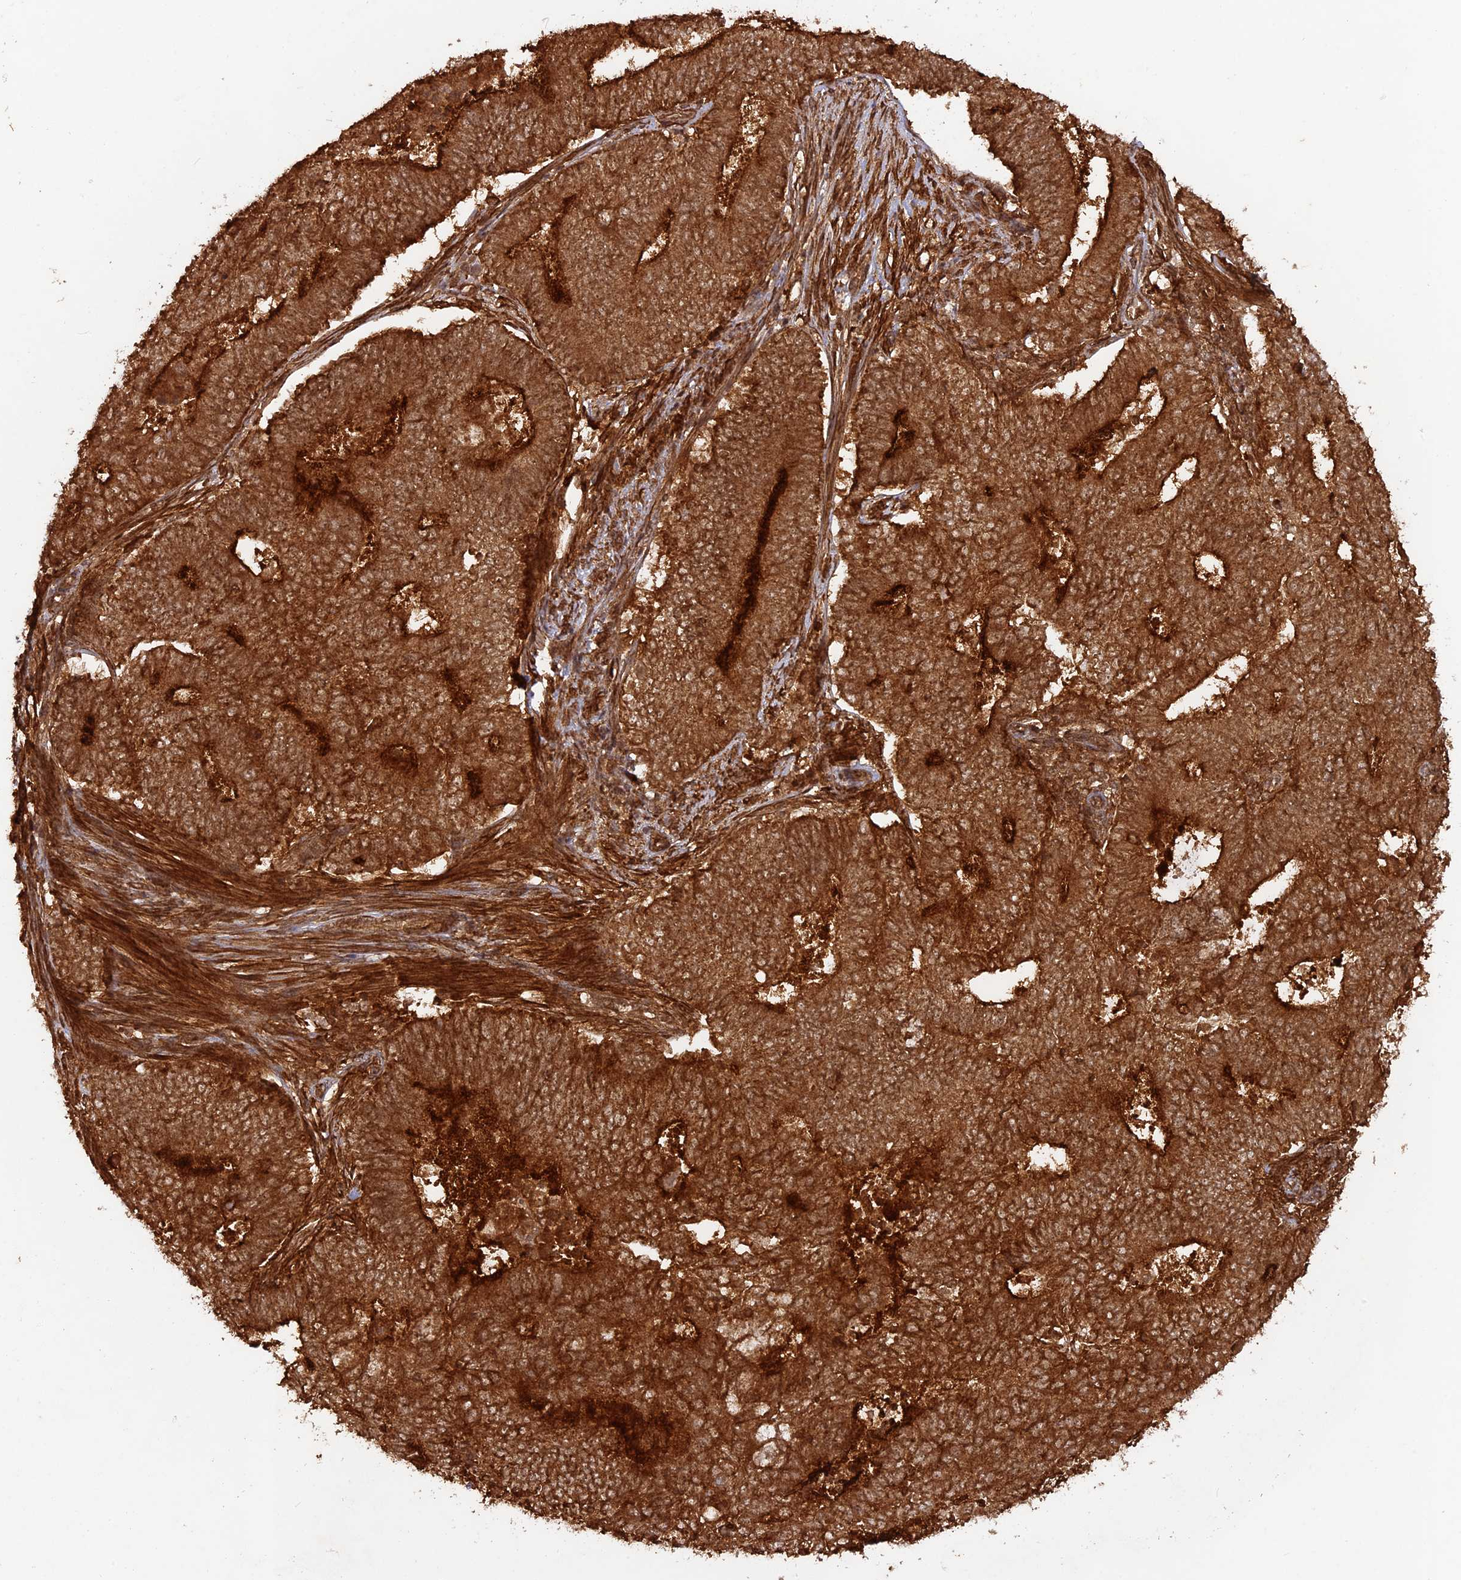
{"staining": {"intensity": "strong", "quantity": ">75%", "location": "cytoplasmic/membranous"}, "tissue": "endometrial cancer", "cell_type": "Tumor cells", "image_type": "cancer", "snomed": [{"axis": "morphology", "description": "Adenocarcinoma, NOS"}, {"axis": "topography", "description": "Endometrium"}], "caption": "DAB immunohistochemical staining of human endometrial cancer shows strong cytoplasmic/membranous protein positivity in about >75% of tumor cells.", "gene": "CCDC174", "patient": {"sex": "female", "age": 62}}